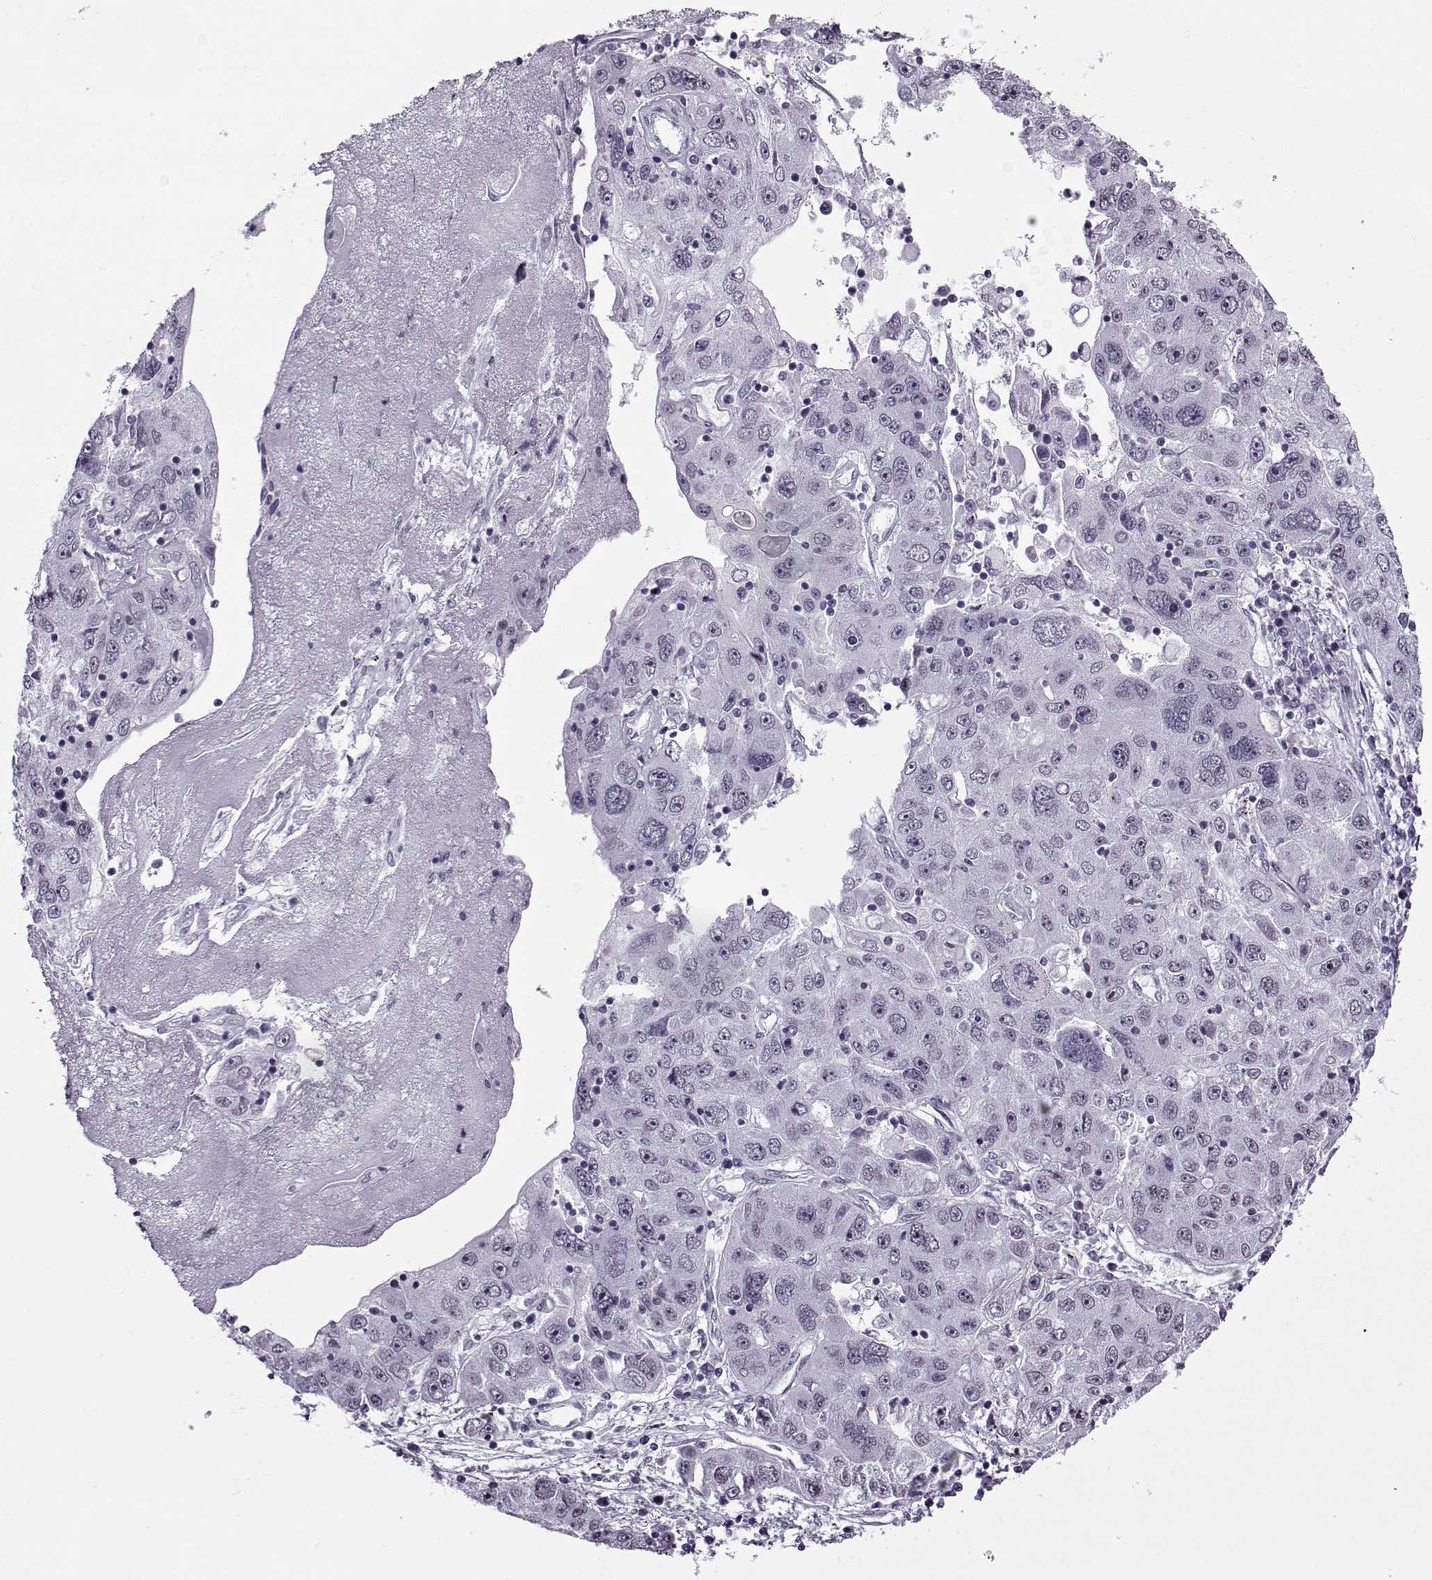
{"staining": {"intensity": "negative", "quantity": "none", "location": "none"}, "tissue": "stomach cancer", "cell_type": "Tumor cells", "image_type": "cancer", "snomed": [{"axis": "morphology", "description": "Adenocarcinoma, NOS"}, {"axis": "topography", "description": "Stomach"}], "caption": "Immunohistochemistry (IHC) image of neoplastic tissue: human stomach adenocarcinoma stained with DAB (3,3'-diaminobenzidine) reveals no significant protein expression in tumor cells.", "gene": "PRMT8", "patient": {"sex": "male", "age": 56}}